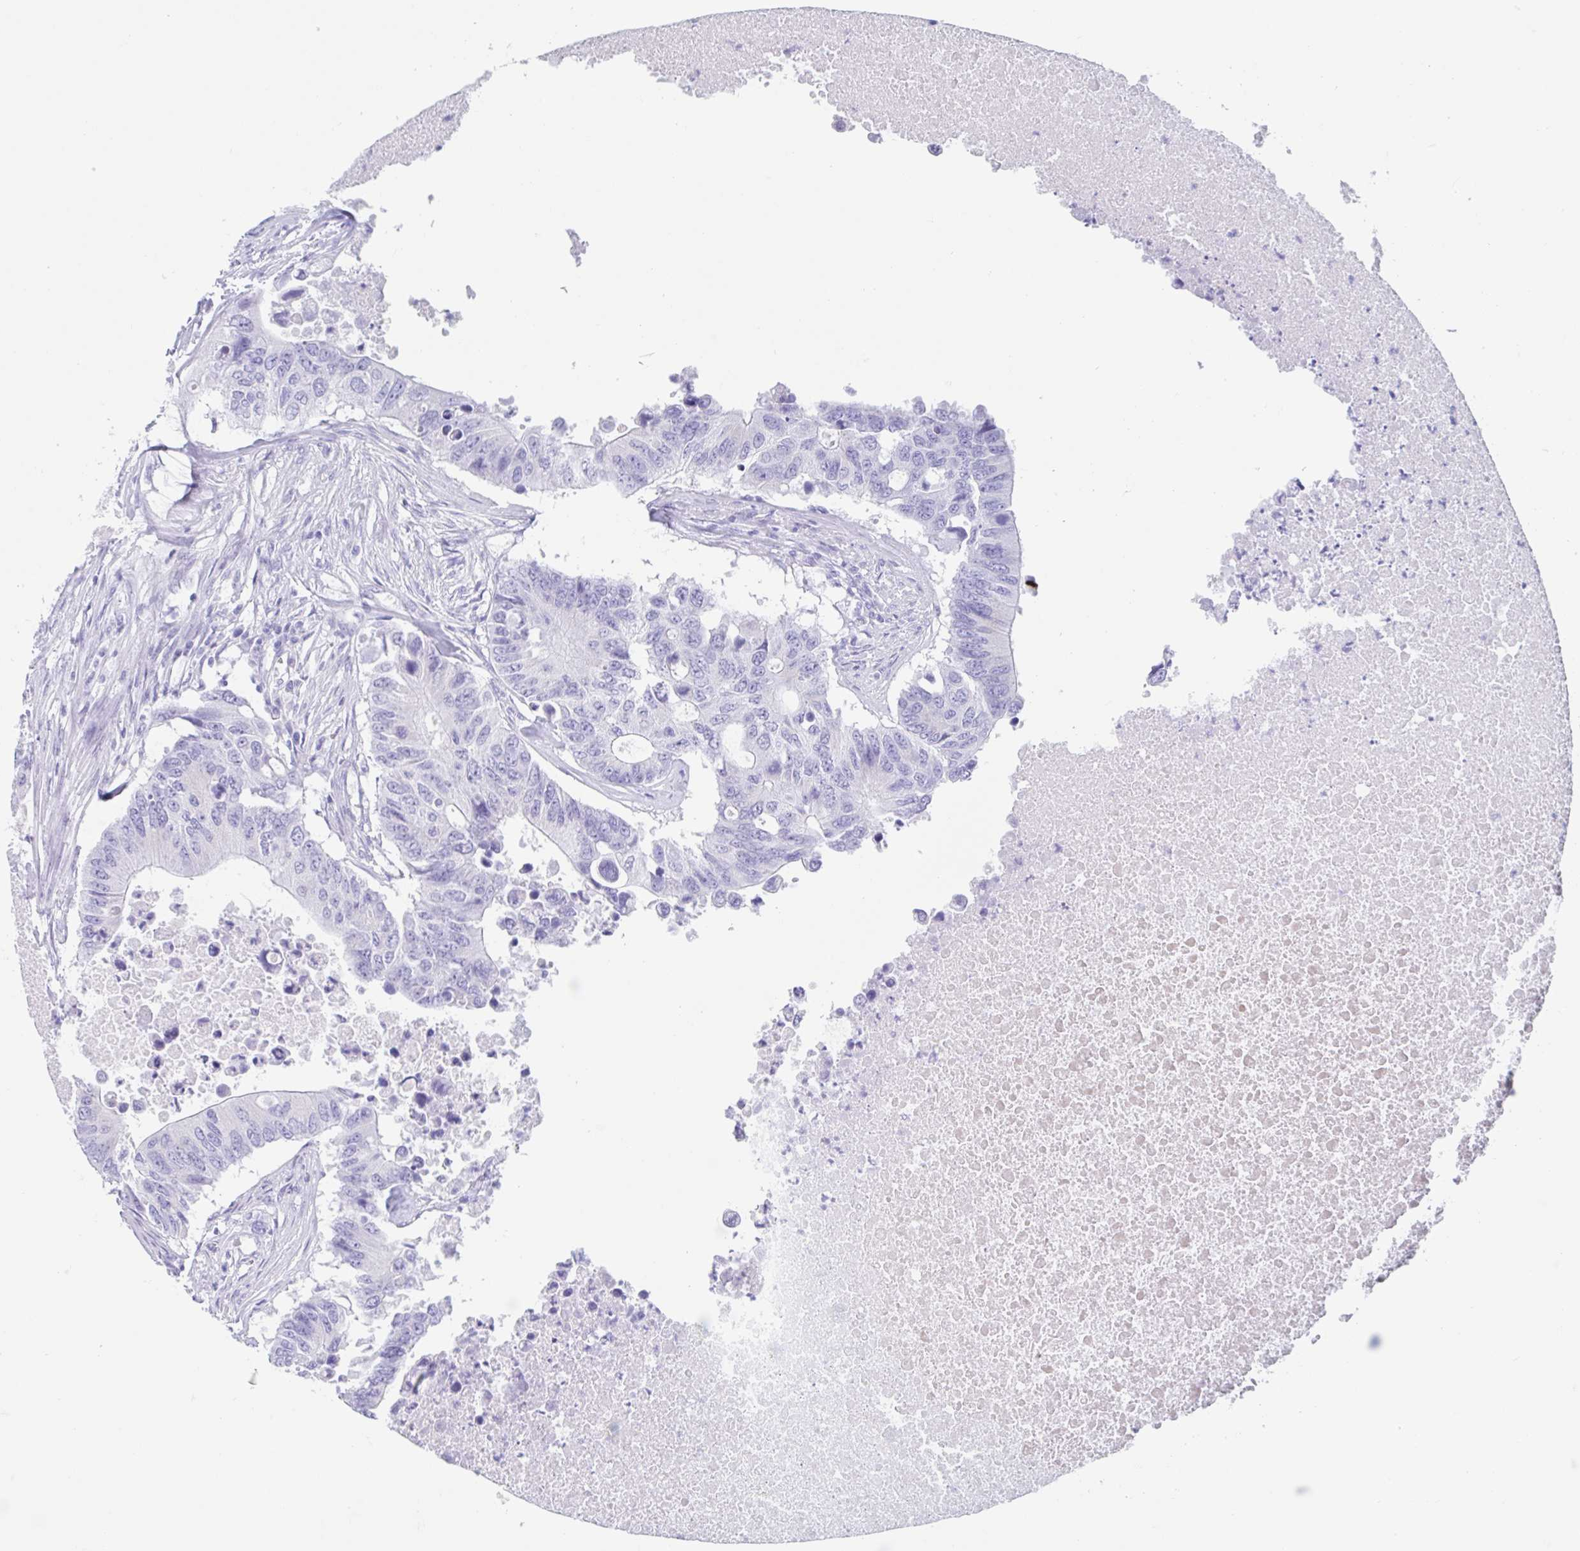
{"staining": {"intensity": "negative", "quantity": "none", "location": "none"}, "tissue": "colorectal cancer", "cell_type": "Tumor cells", "image_type": "cancer", "snomed": [{"axis": "morphology", "description": "Adenocarcinoma, NOS"}, {"axis": "topography", "description": "Colon"}], "caption": "This image is of colorectal adenocarcinoma stained with immunohistochemistry to label a protein in brown with the nuclei are counter-stained blue. There is no staining in tumor cells.", "gene": "CPTP", "patient": {"sex": "male", "age": 71}}